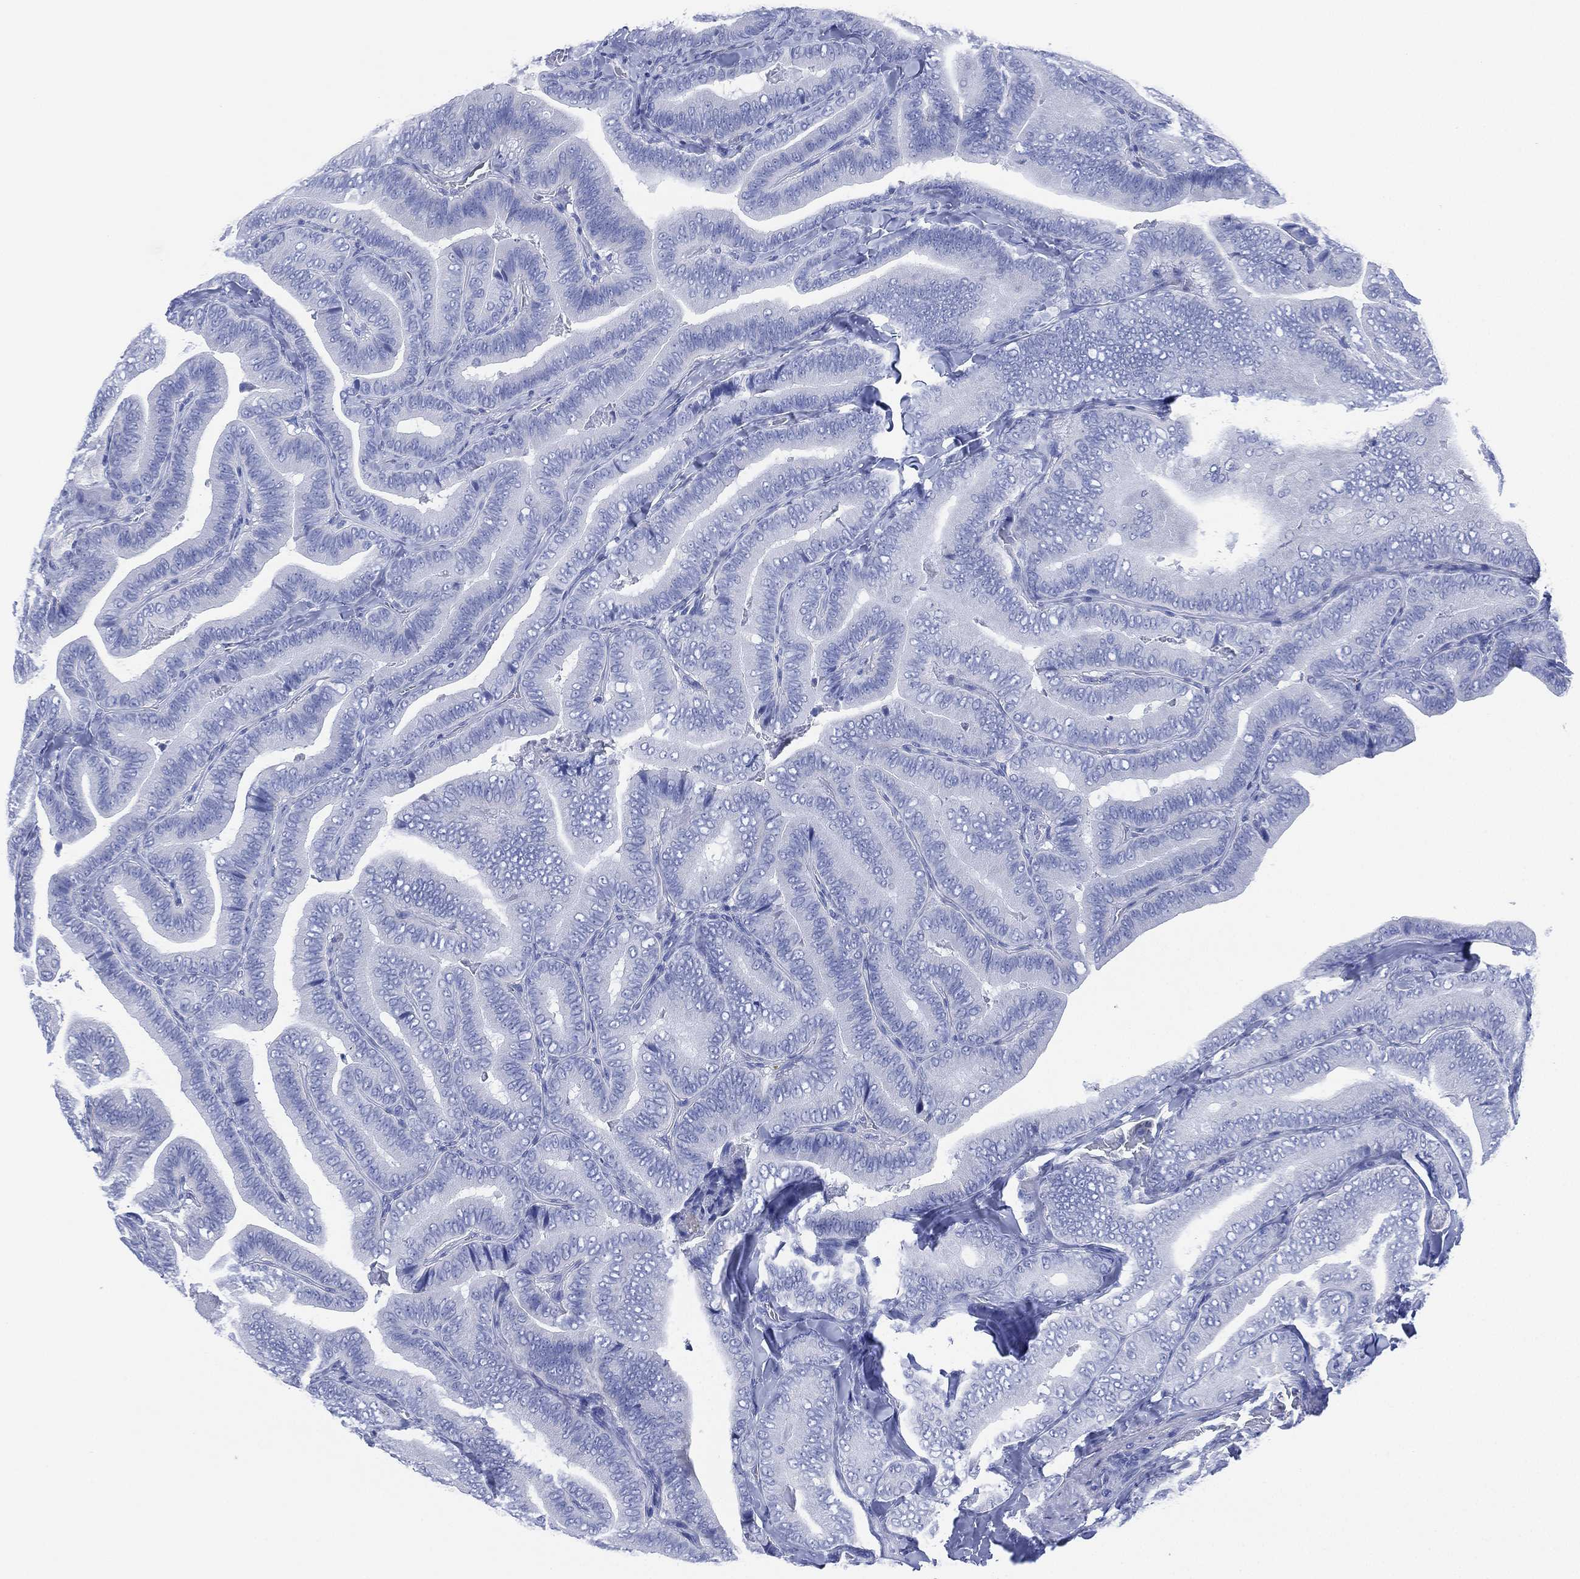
{"staining": {"intensity": "negative", "quantity": "none", "location": "none"}, "tissue": "thyroid cancer", "cell_type": "Tumor cells", "image_type": "cancer", "snomed": [{"axis": "morphology", "description": "Papillary adenocarcinoma, NOS"}, {"axis": "topography", "description": "Thyroid gland"}], "caption": "Immunohistochemistry of thyroid cancer exhibits no expression in tumor cells.", "gene": "SLC9C2", "patient": {"sex": "male", "age": 61}}